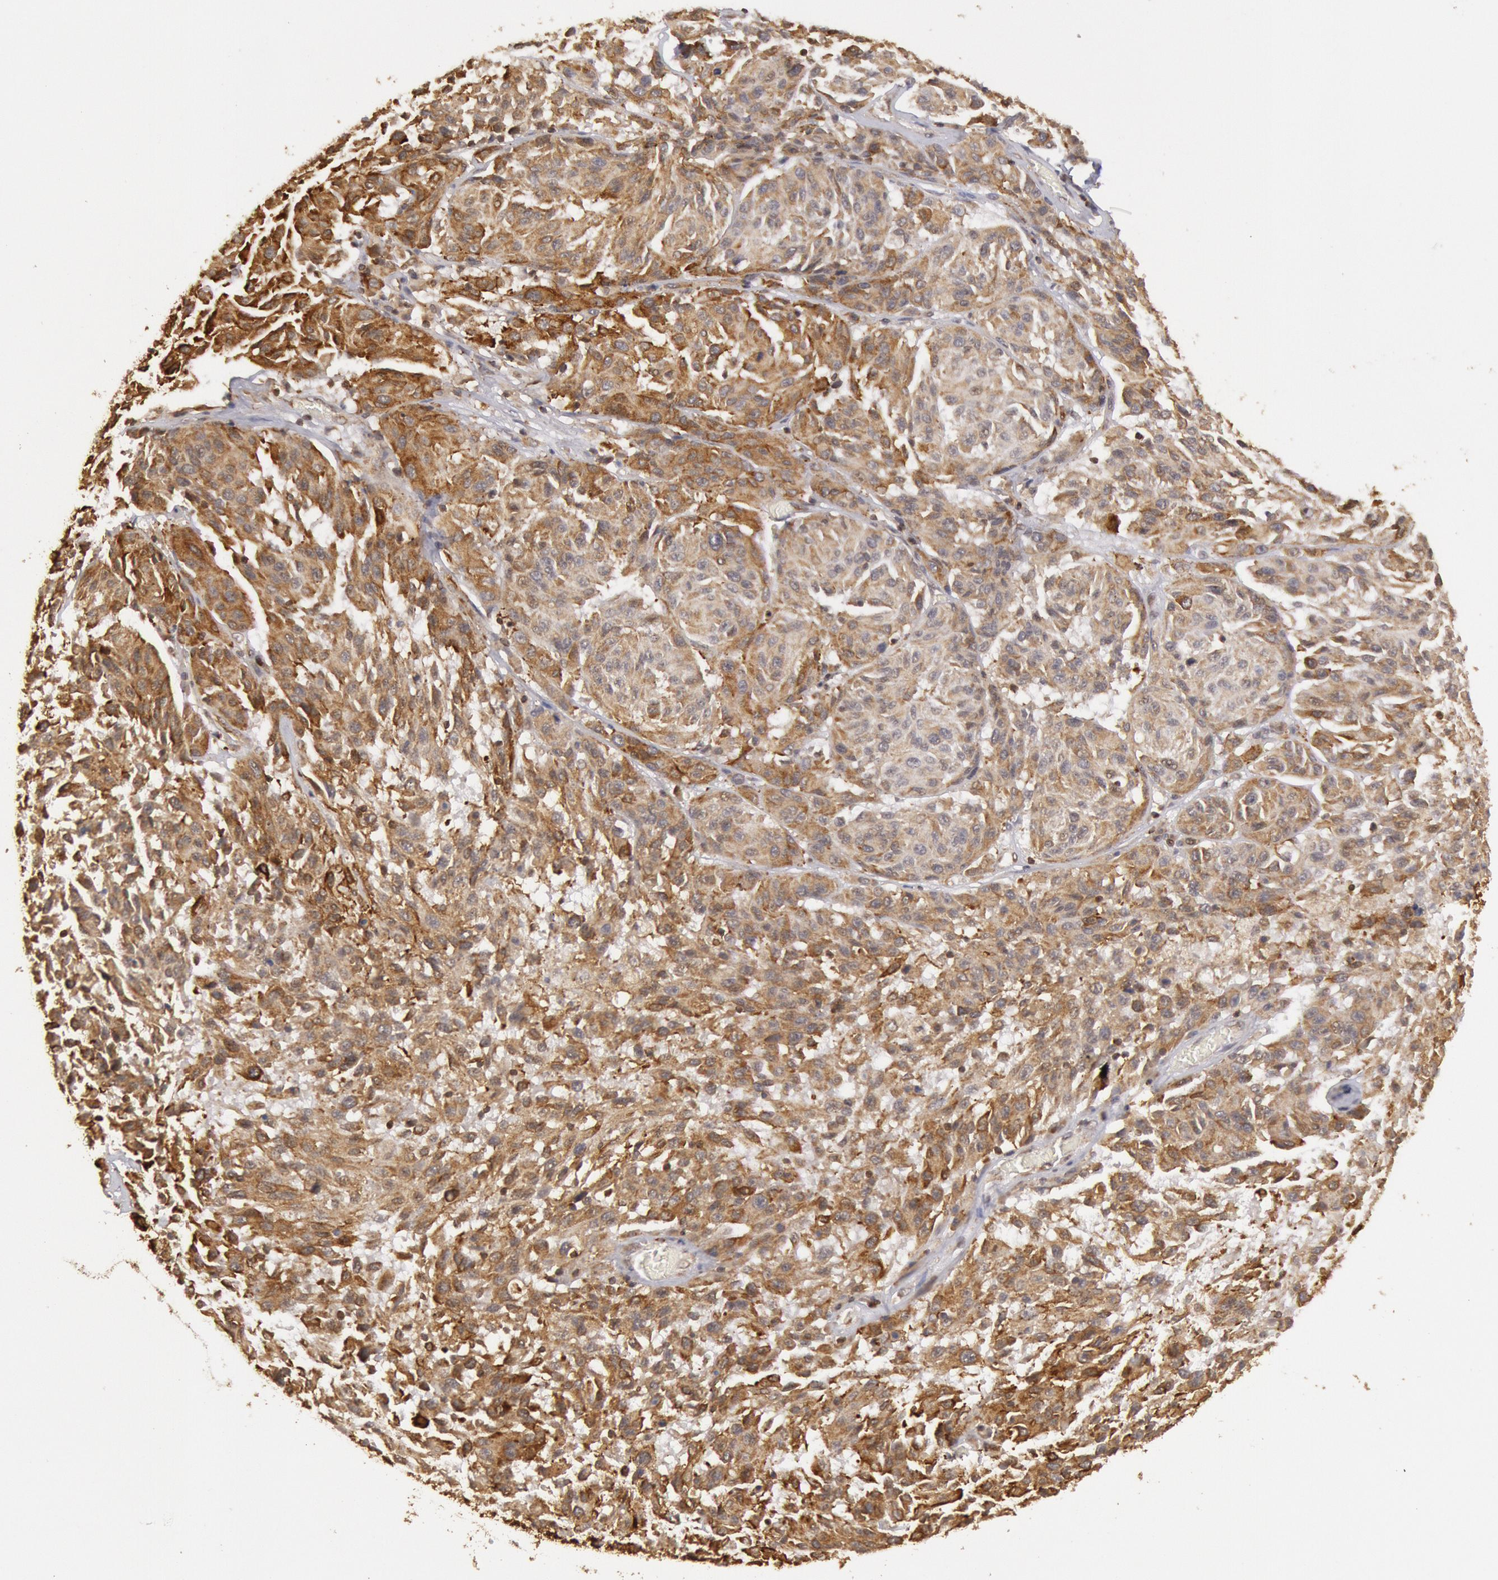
{"staining": {"intensity": "moderate", "quantity": ">75%", "location": "cytoplasmic/membranous"}, "tissue": "melanoma", "cell_type": "Tumor cells", "image_type": "cancer", "snomed": [{"axis": "morphology", "description": "Malignant melanoma, NOS"}, {"axis": "topography", "description": "Skin"}], "caption": "Moderate cytoplasmic/membranous protein expression is appreciated in about >75% of tumor cells in malignant melanoma. Ihc stains the protein in brown and the nuclei are stained blue.", "gene": "TAP2", "patient": {"sex": "female", "age": 77}}